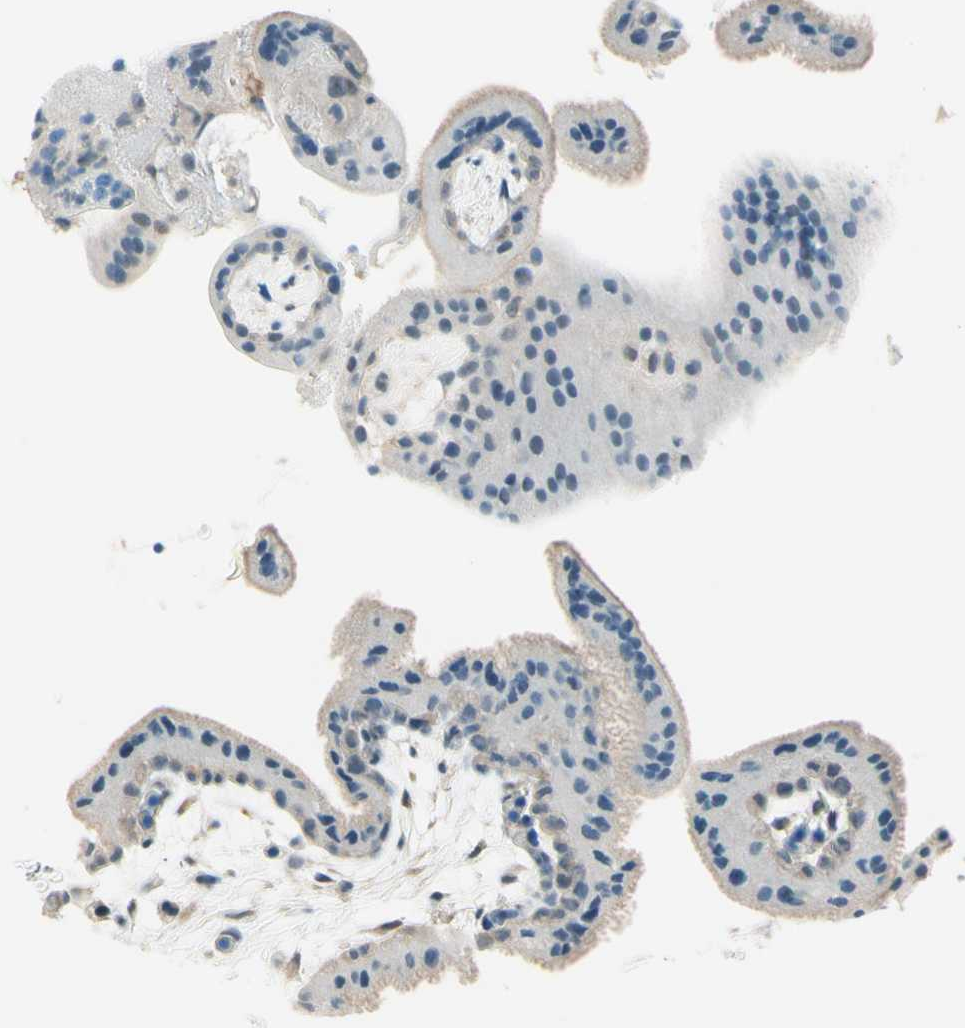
{"staining": {"intensity": "negative", "quantity": "none", "location": "none"}, "tissue": "placenta", "cell_type": "Decidual cells", "image_type": "normal", "snomed": [{"axis": "morphology", "description": "Normal tissue, NOS"}, {"axis": "topography", "description": "Placenta"}], "caption": "Image shows no protein staining in decidual cells of unremarkable placenta.", "gene": "JPH1", "patient": {"sex": "female", "age": 35}}